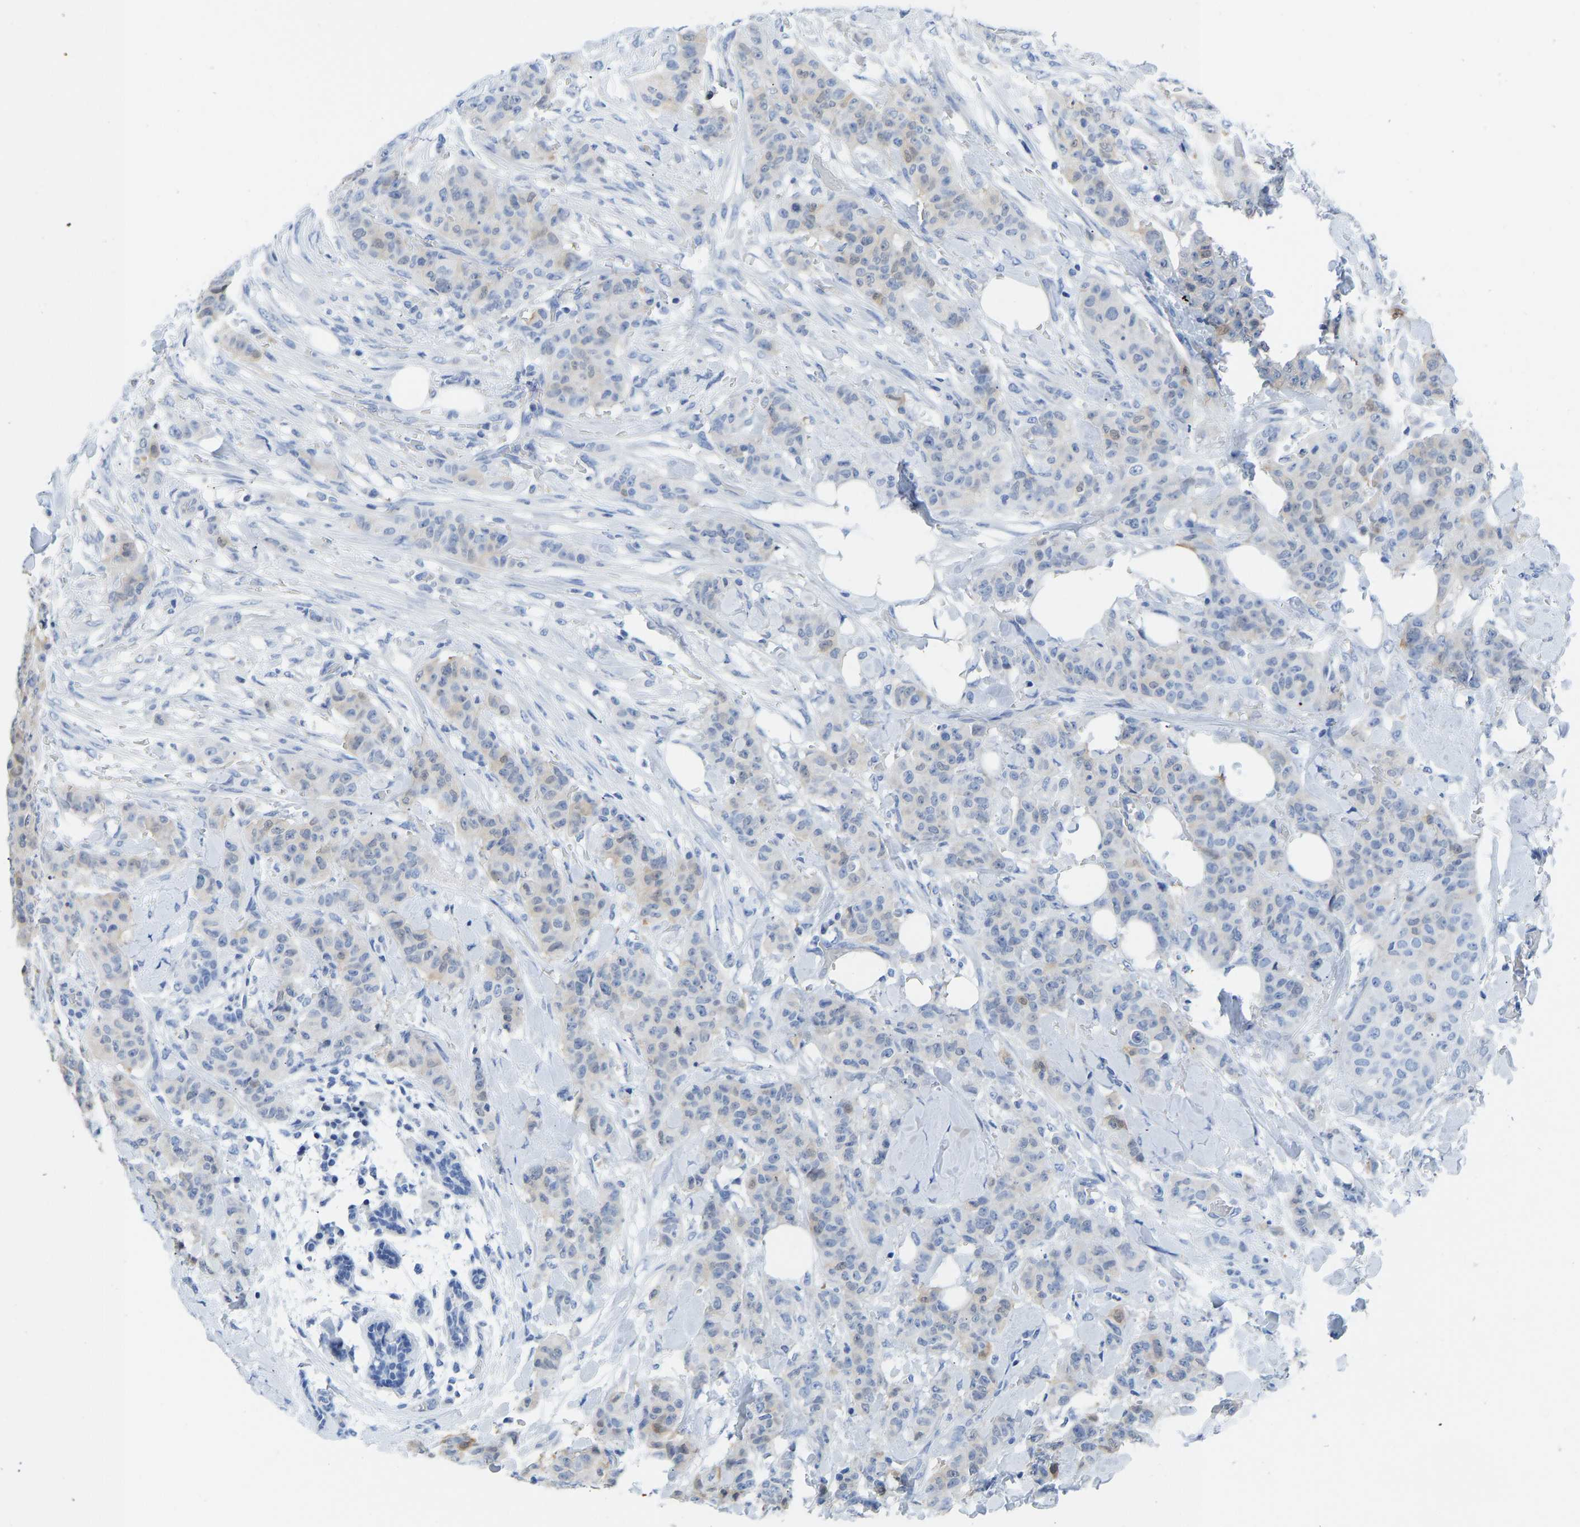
{"staining": {"intensity": "weak", "quantity": "25%-75%", "location": "cytoplasmic/membranous"}, "tissue": "breast cancer", "cell_type": "Tumor cells", "image_type": "cancer", "snomed": [{"axis": "morphology", "description": "Normal tissue, NOS"}, {"axis": "morphology", "description": "Duct carcinoma"}, {"axis": "topography", "description": "Breast"}], "caption": "IHC of human breast infiltrating ductal carcinoma demonstrates low levels of weak cytoplasmic/membranous expression in about 25%-75% of tumor cells.", "gene": "NKAIN3", "patient": {"sex": "female", "age": 40}}